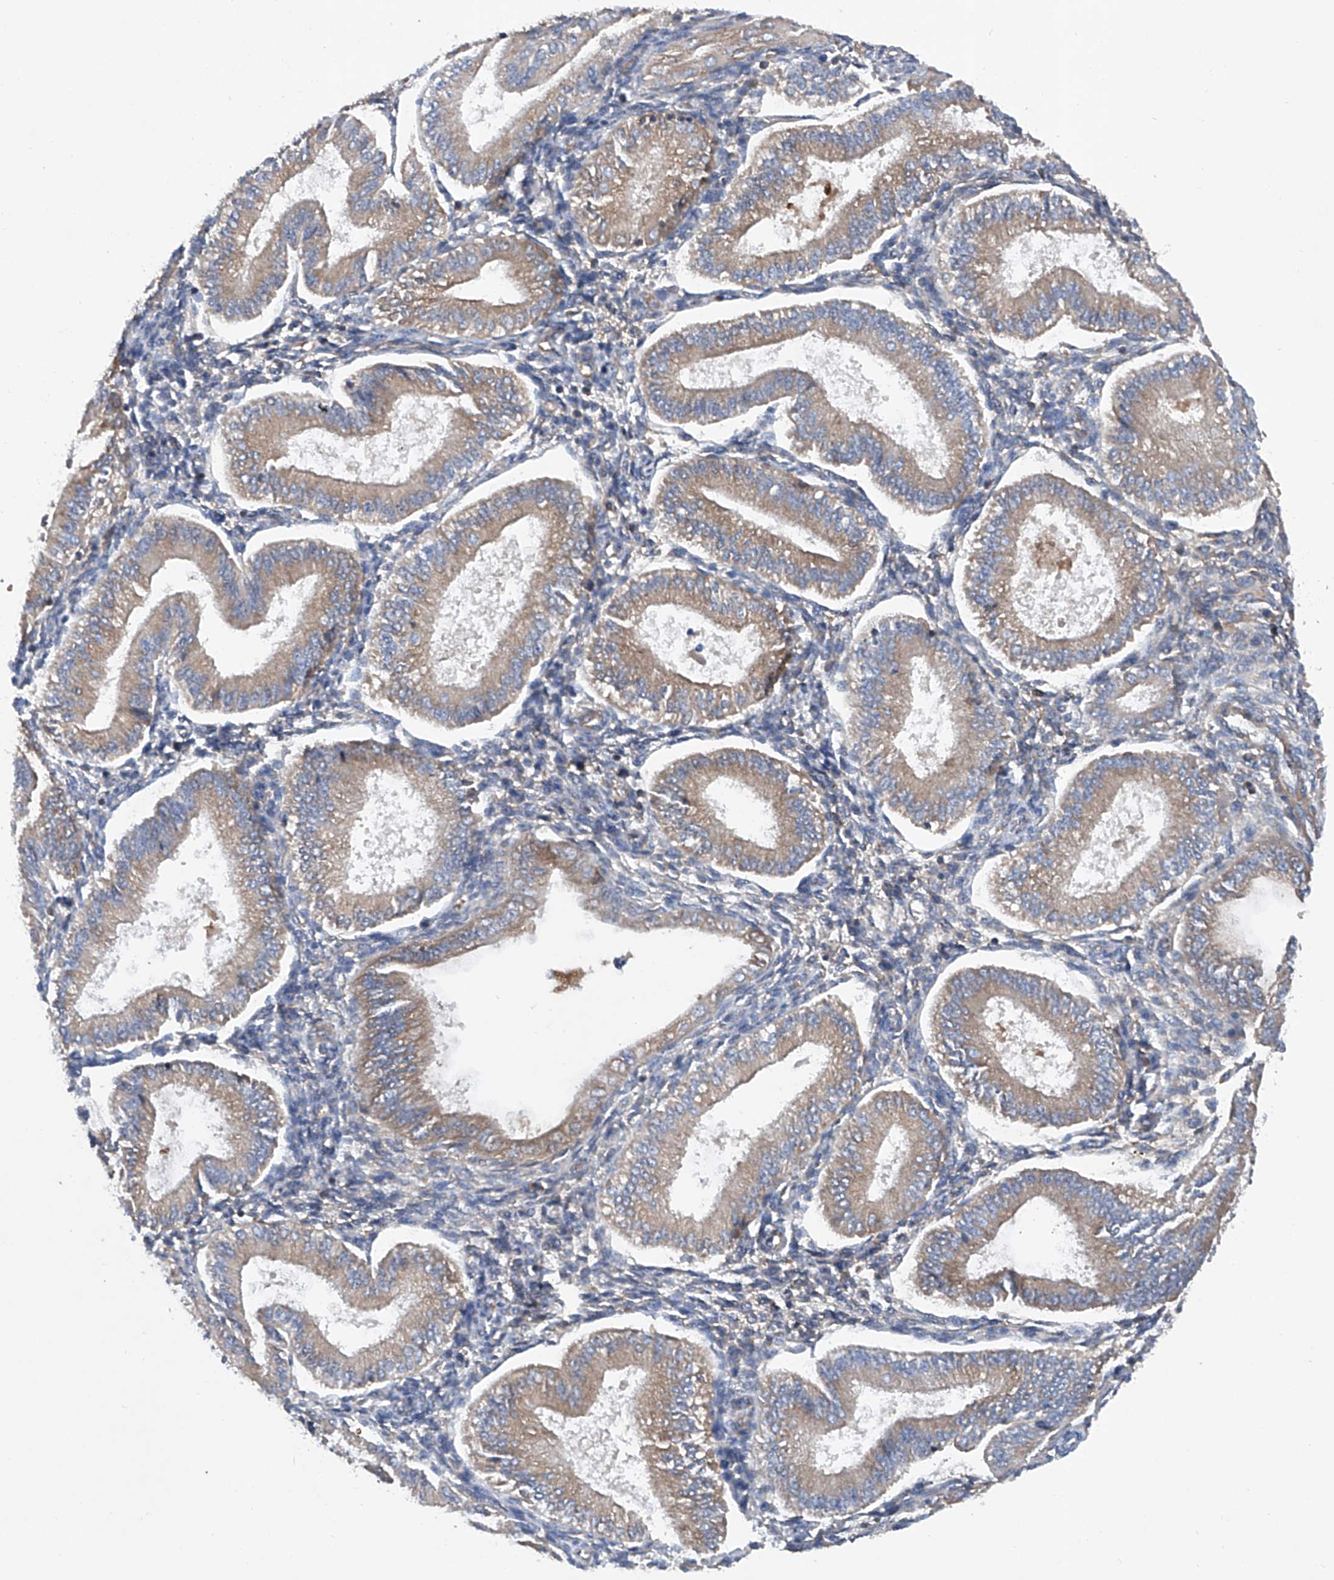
{"staining": {"intensity": "weak", "quantity": "<25%", "location": "cytoplasmic/membranous"}, "tissue": "endometrium", "cell_type": "Cells in endometrial stroma", "image_type": "normal", "snomed": [{"axis": "morphology", "description": "Normal tissue, NOS"}, {"axis": "topography", "description": "Endometrium"}], "caption": "Immunohistochemical staining of benign human endometrium exhibits no significant expression in cells in endometrial stroma.", "gene": "ASCC3", "patient": {"sex": "female", "age": 39}}